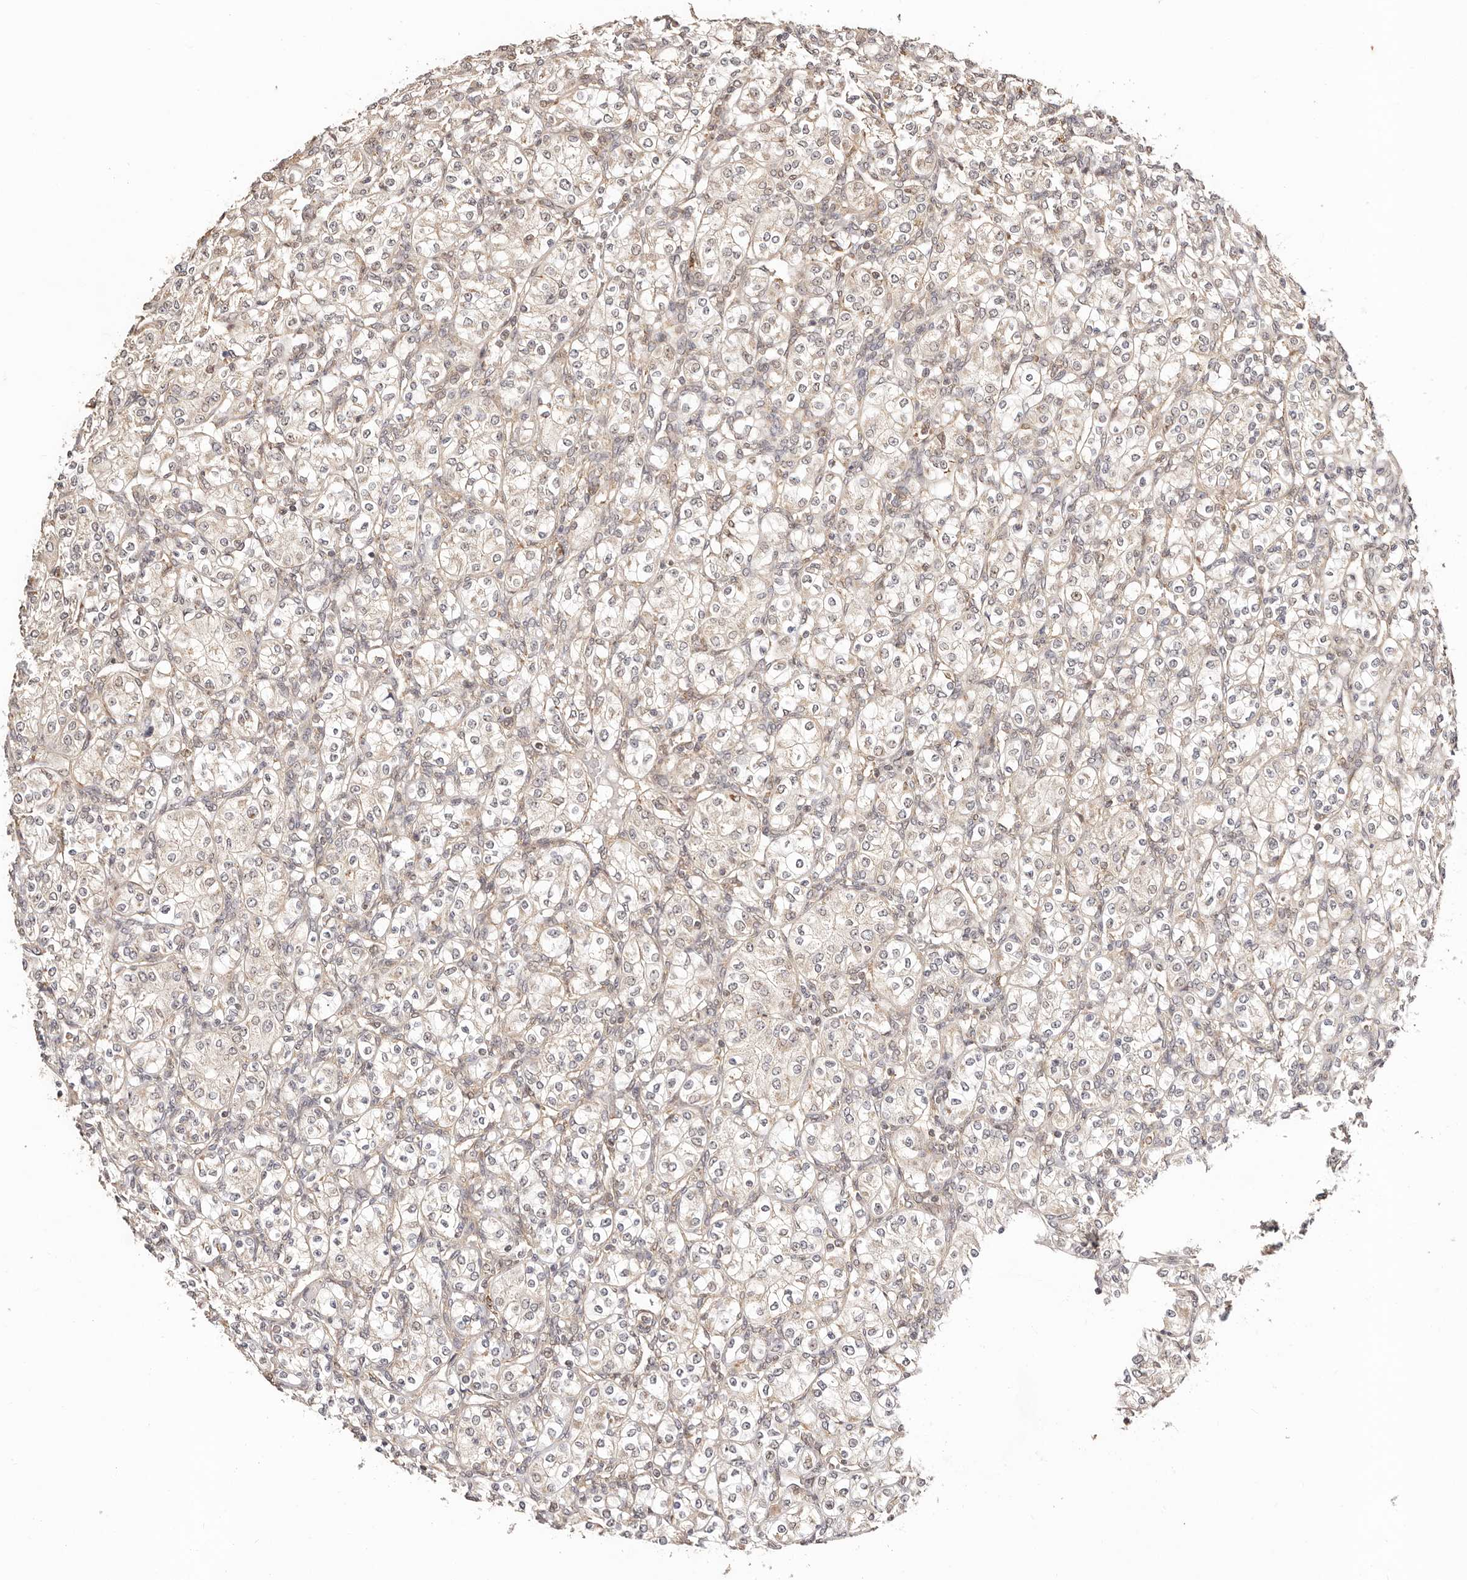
{"staining": {"intensity": "weak", "quantity": "<25%", "location": "cytoplasmic/membranous,nuclear"}, "tissue": "renal cancer", "cell_type": "Tumor cells", "image_type": "cancer", "snomed": [{"axis": "morphology", "description": "Adenocarcinoma, NOS"}, {"axis": "topography", "description": "Kidney"}], "caption": "Image shows no significant protein positivity in tumor cells of renal adenocarcinoma.", "gene": "CTNNBL1", "patient": {"sex": "male", "age": 77}}